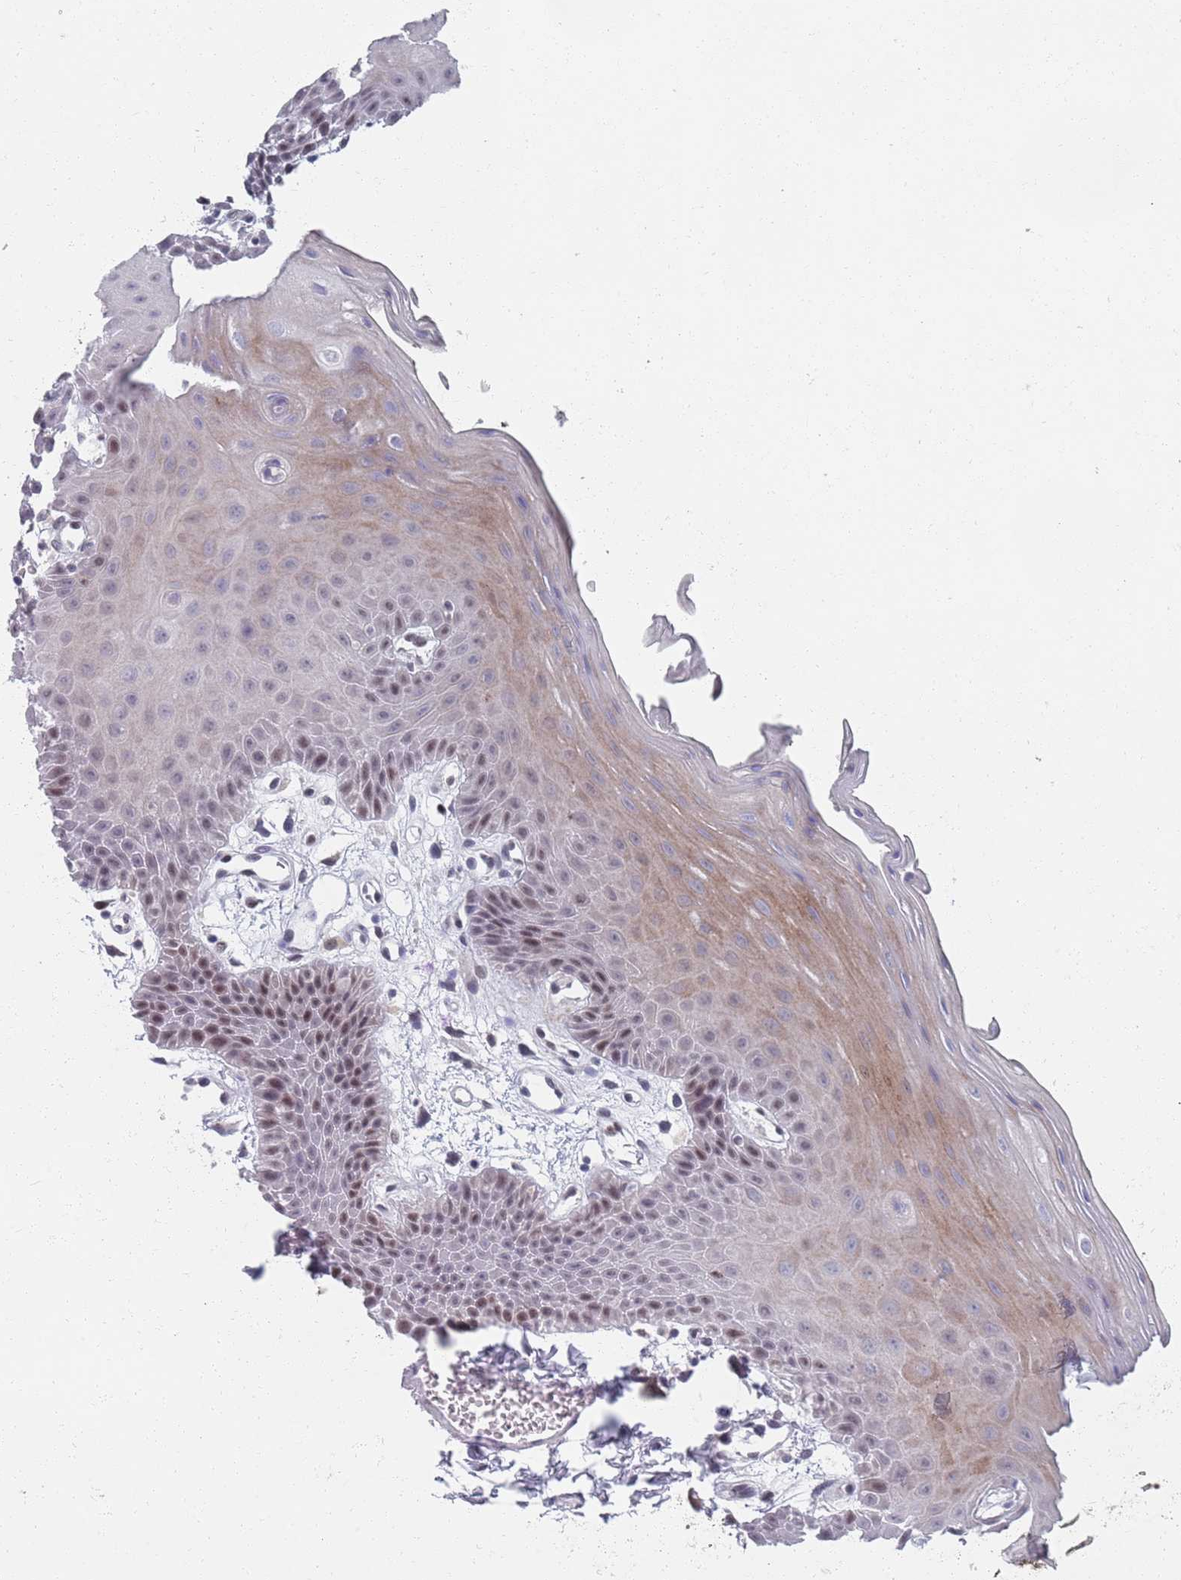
{"staining": {"intensity": "moderate", "quantity": "25%-75%", "location": "cytoplasmic/membranous,nuclear"}, "tissue": "oral mucosa", "cell_type": "Squamous epithelial cells", "image_type": "normal", "snomed": [{"axis": "morphology", "description": "Normal tissue, NOS"}, {"axis": "topography", "description": "Oral tissue"}, {"axis": "topography", "description": "Tounge, NOS"}], "caption": "Brown immunohistochemical staining in benign oral mucosa reveals moderate cytoplasmic/membranous,nuclear staining in approximately 25%-75% of squamous epithelial cells.", "gene": "SAMD1", "patient": {"sex": "female", "age": 59}}